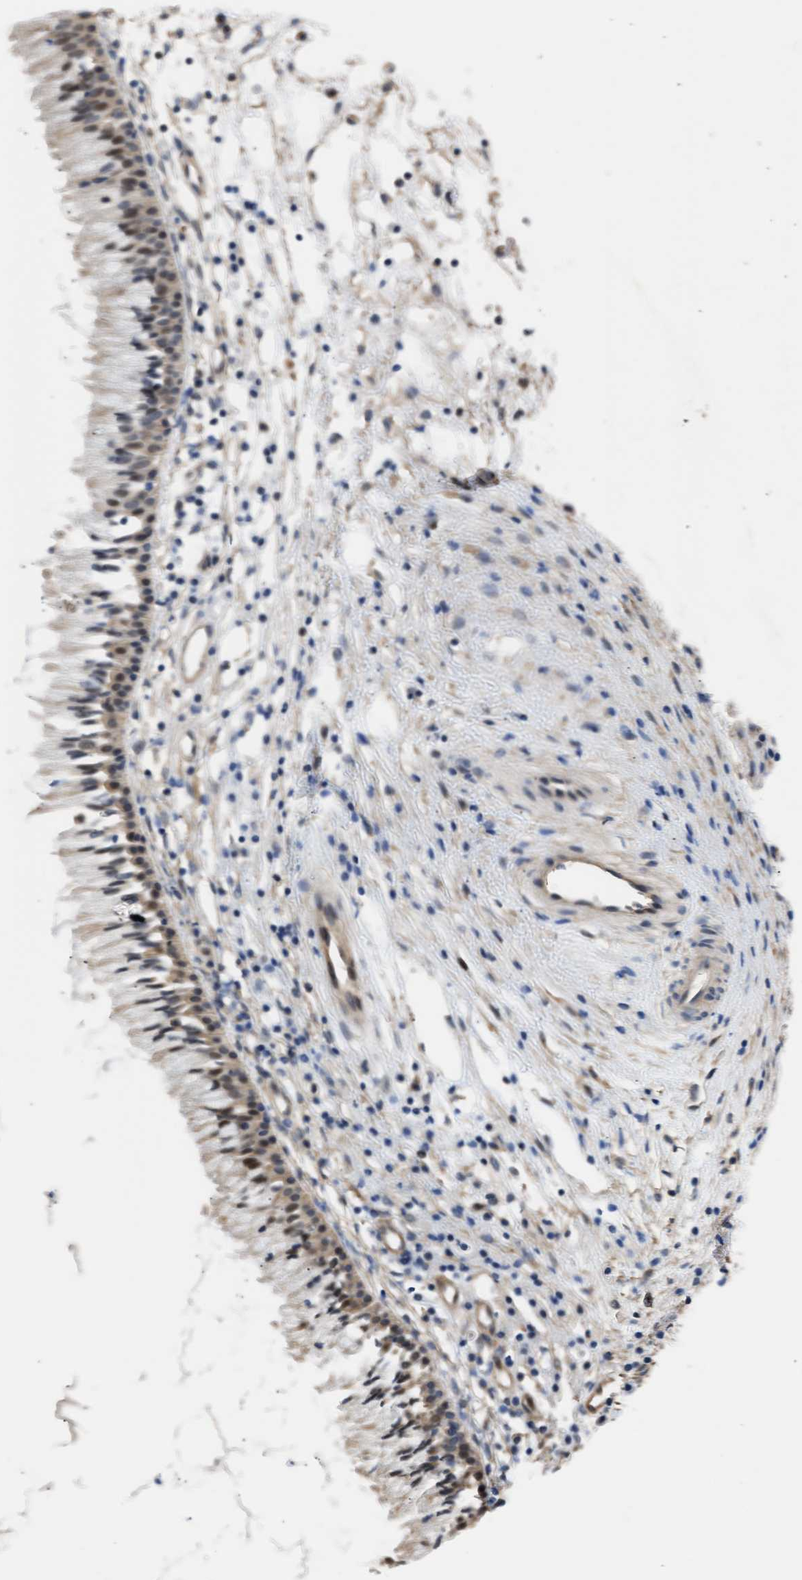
{"staining": {"intensity": "moderate", "quantity": ">75%", "location": "cytoplasmic/membranous,nuclear"}, "tissue": "nasopharynx", "cell_type": "Respiratory epithelial cells", "image_type": "normal", "snomed": [{"axis": "morphology", "description": "Normal tissue, NOS"}, {"axis": "topography", "description": "Nasopharynx"}], "caption": "A high-resolution micrograph shows immunohistochemistry staining of unremarkable nasopharynx, which exhibits moderate cytoplasmic/membranous,nuclear expression in approximately >75% of respiratory epithelial cells.", "gene": "MAS1L", "patient": {"sex": "male", "age": 21}}